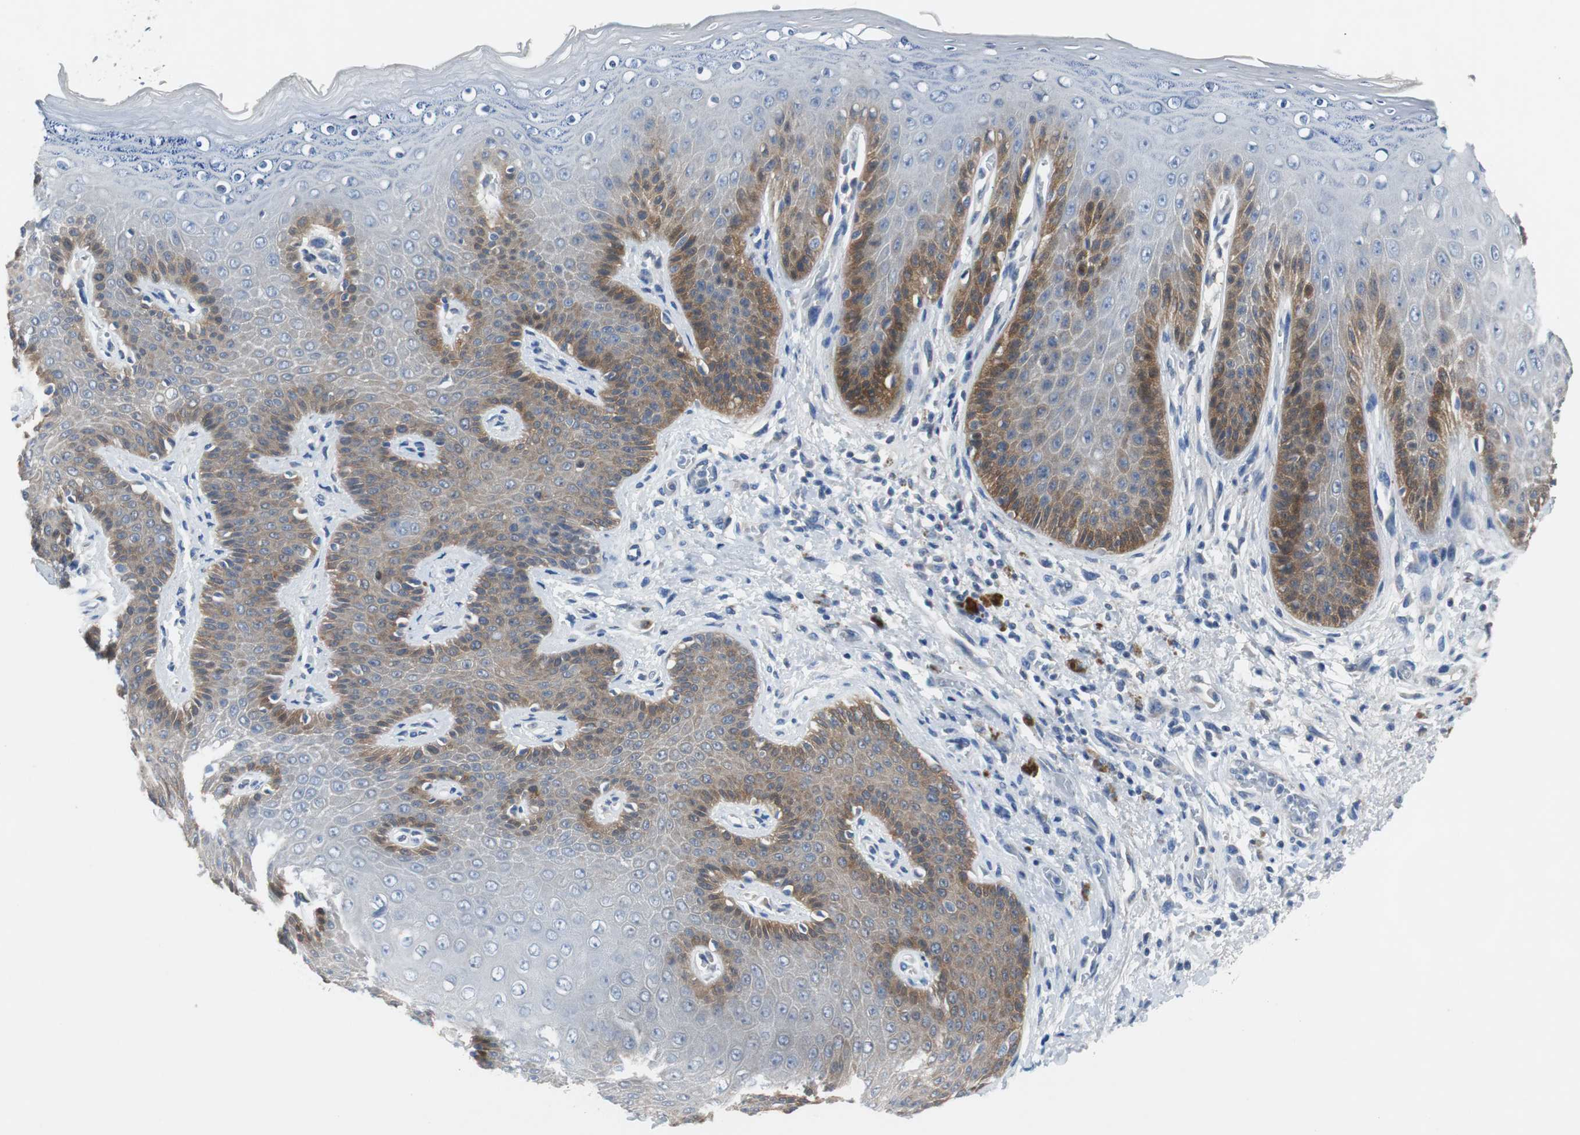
{"staining": {"intensity": "moderate", "quantity": "<25%", "location": "cytoplasmic/membranous"}, "tissue": "skin", "cell_type": "Epidermal cells", "image_type": "normal", "snomed": [{"axis": "morphology", "description": "Normal tissue, NOS"}, {"axis": "topography", "description": "Anal"}], "caption": "IHC image of benign skin: human skin stained using immunohistochemistry (IHC) displays low levels of moderate protein expression localized specifically in the cytoplasmic/membranous of epidermal cells, appearing as a cytoplasmic/membranous brown color.", "gene": "EEF2K", "patient": {"sex": "female", "age": 46}}